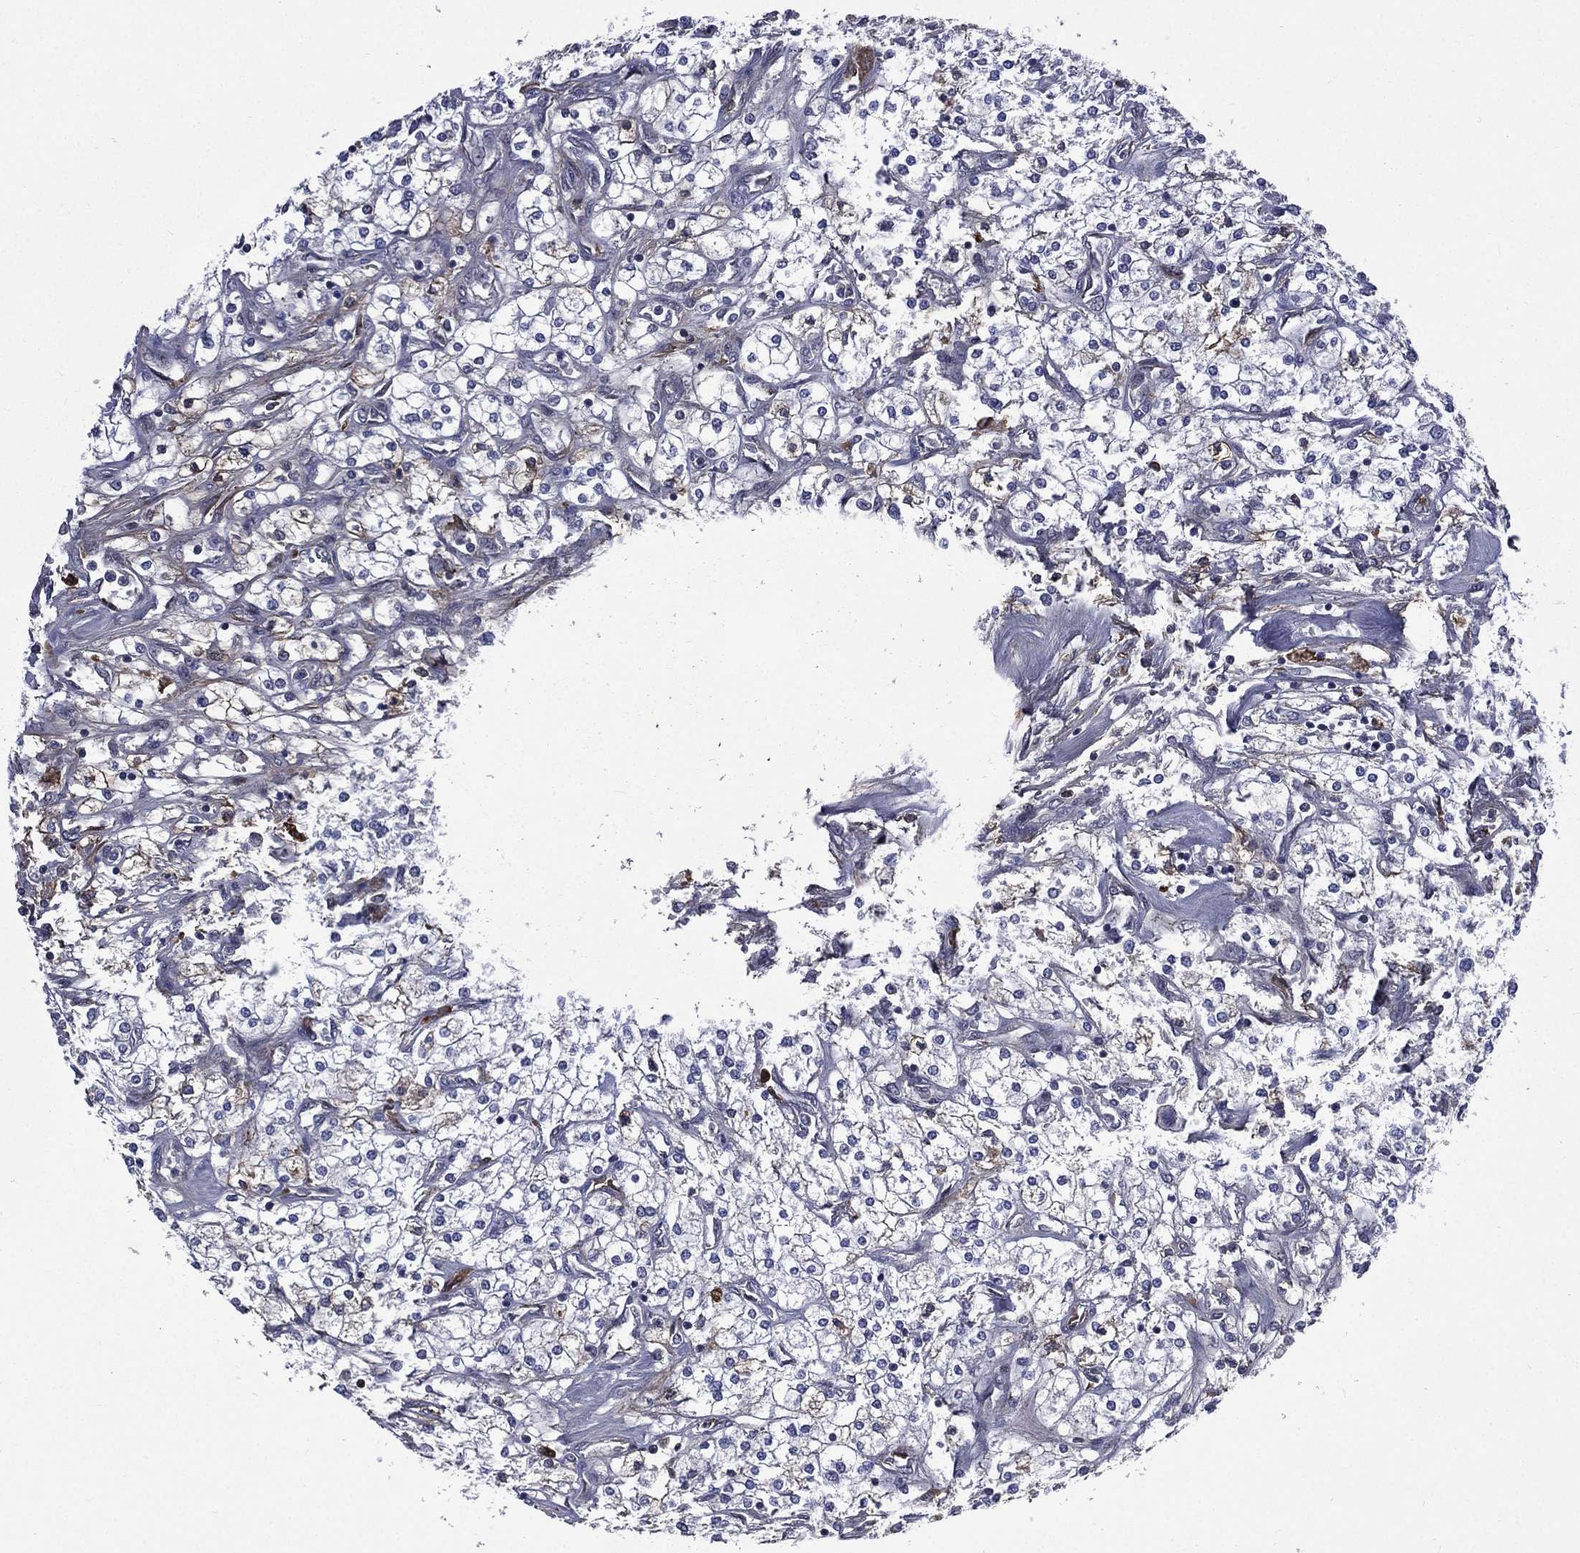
{"staining": {"intensity": "moderate", "quantity": "<25%", "location": "cytoplasmic/membranous"}, "tissue": "renal cancer", "cell_type": "Tumor cells", "image_type": "cancer", "snomed": [{"axis": "morphology", "description": "Adenocarcinoma, NOS"}, {"axis": "topography", "description": "Kidney"}], "caption": "Protein expression analysis of renal cancer (adenocarcinoma) reveals moderate cytoplasmic/membranous positivity in approximately <25% of tumor cells.", "gene": "FGG", "patient": {"sex": "male", "age": 80}}